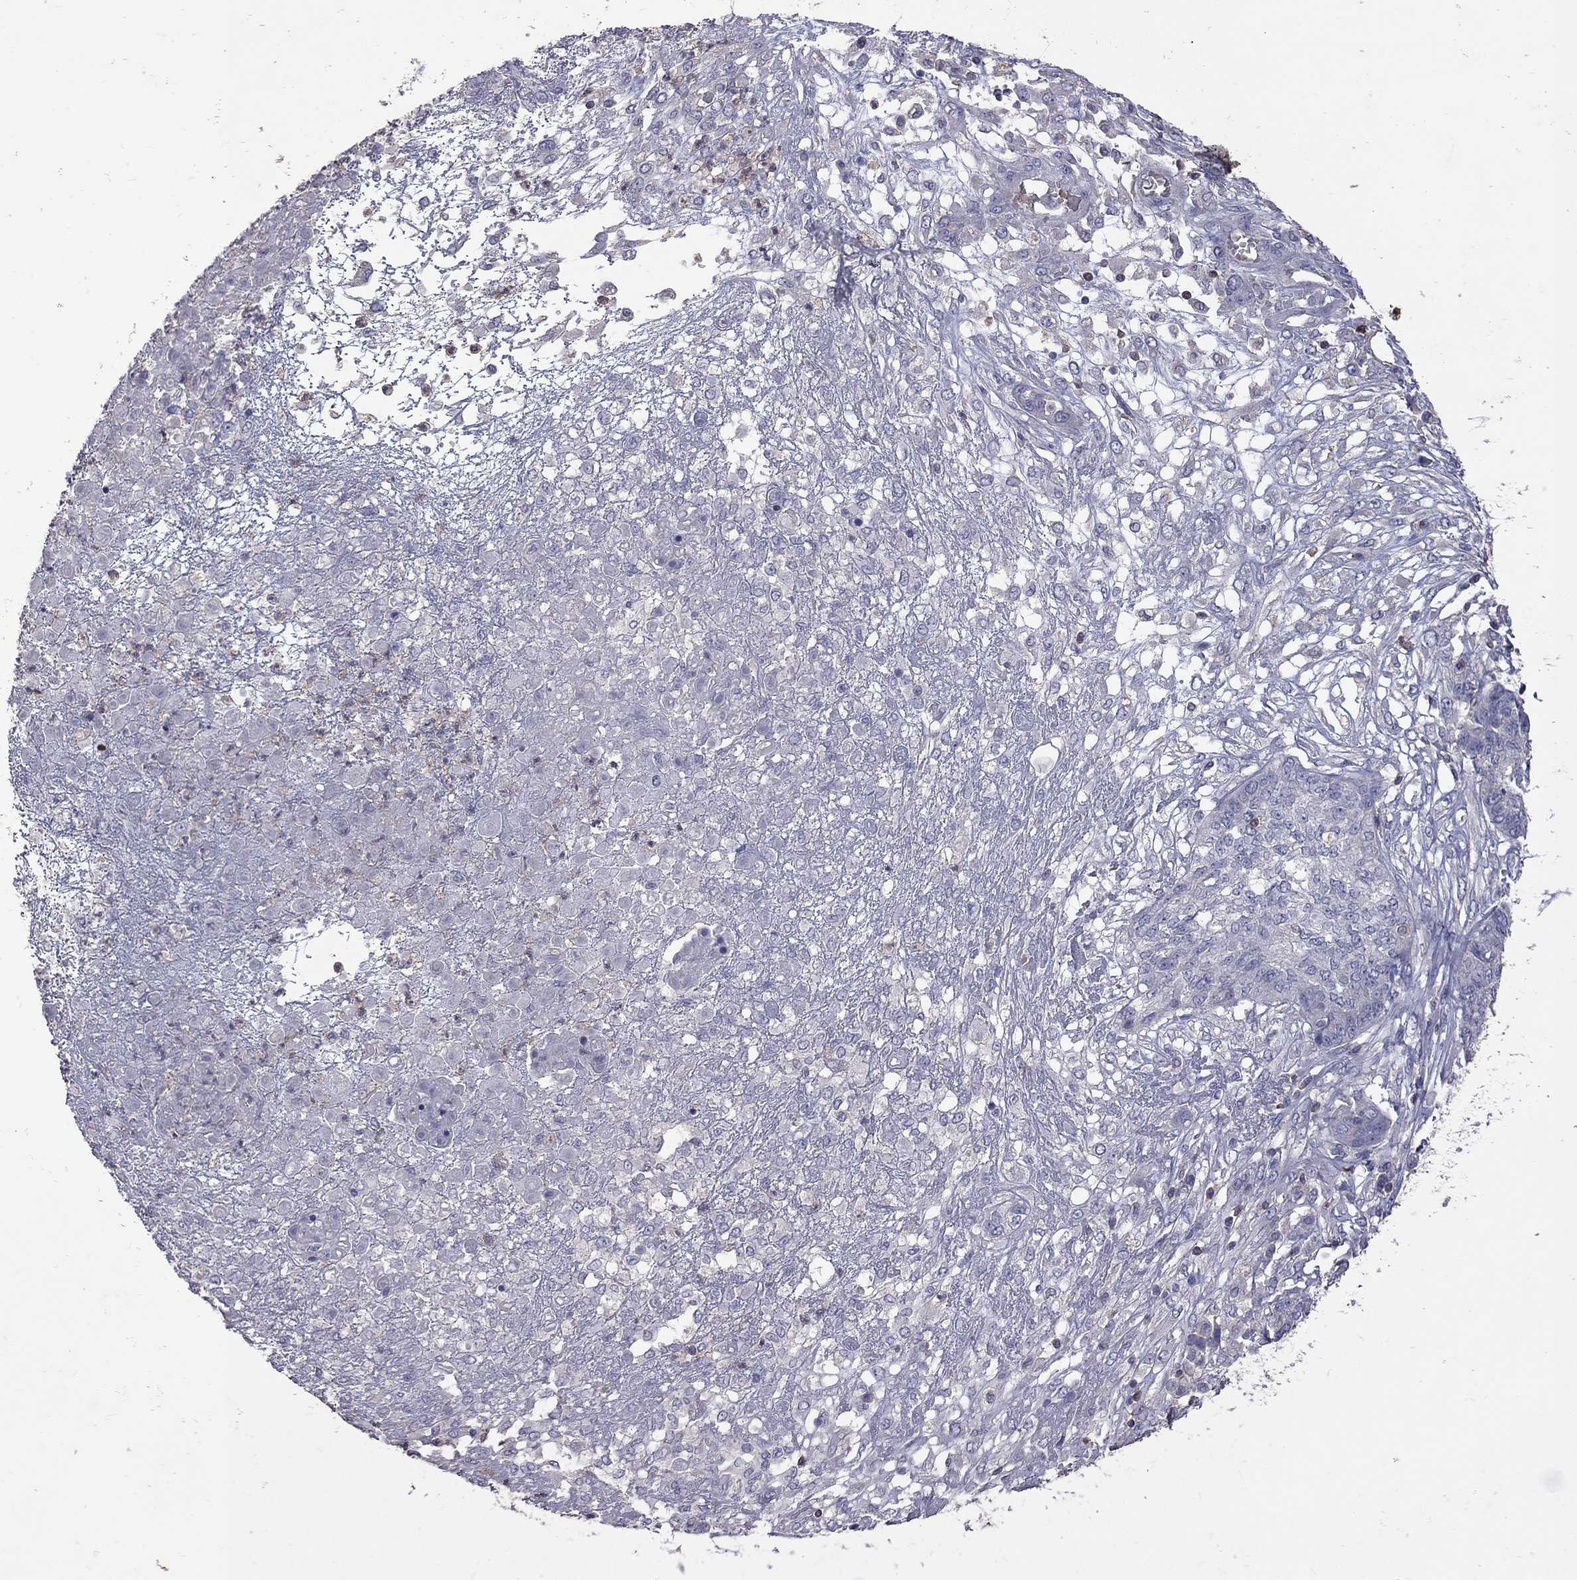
{"staining": {"intensity": "negative", "quantity": "none", "location": "none"}, "tissue": "ovarian cancer", "cell_type": "Tumor cells", "image_type": "cancer", "snomed": [{"axis": "morphology", "description": "Cystadenocarcinoma, serous, NOS"}, {"axis": "topography", "description": "Ovary"}], "caption": "High power microscopy histopathology image of an IHC photomicrograph of serous cystadenocarcinoma (ovarian), revealing no significant positivity in tumor cells.", "gene": "IPCEF1", "patient": {"sex": "female", "age": 67}}